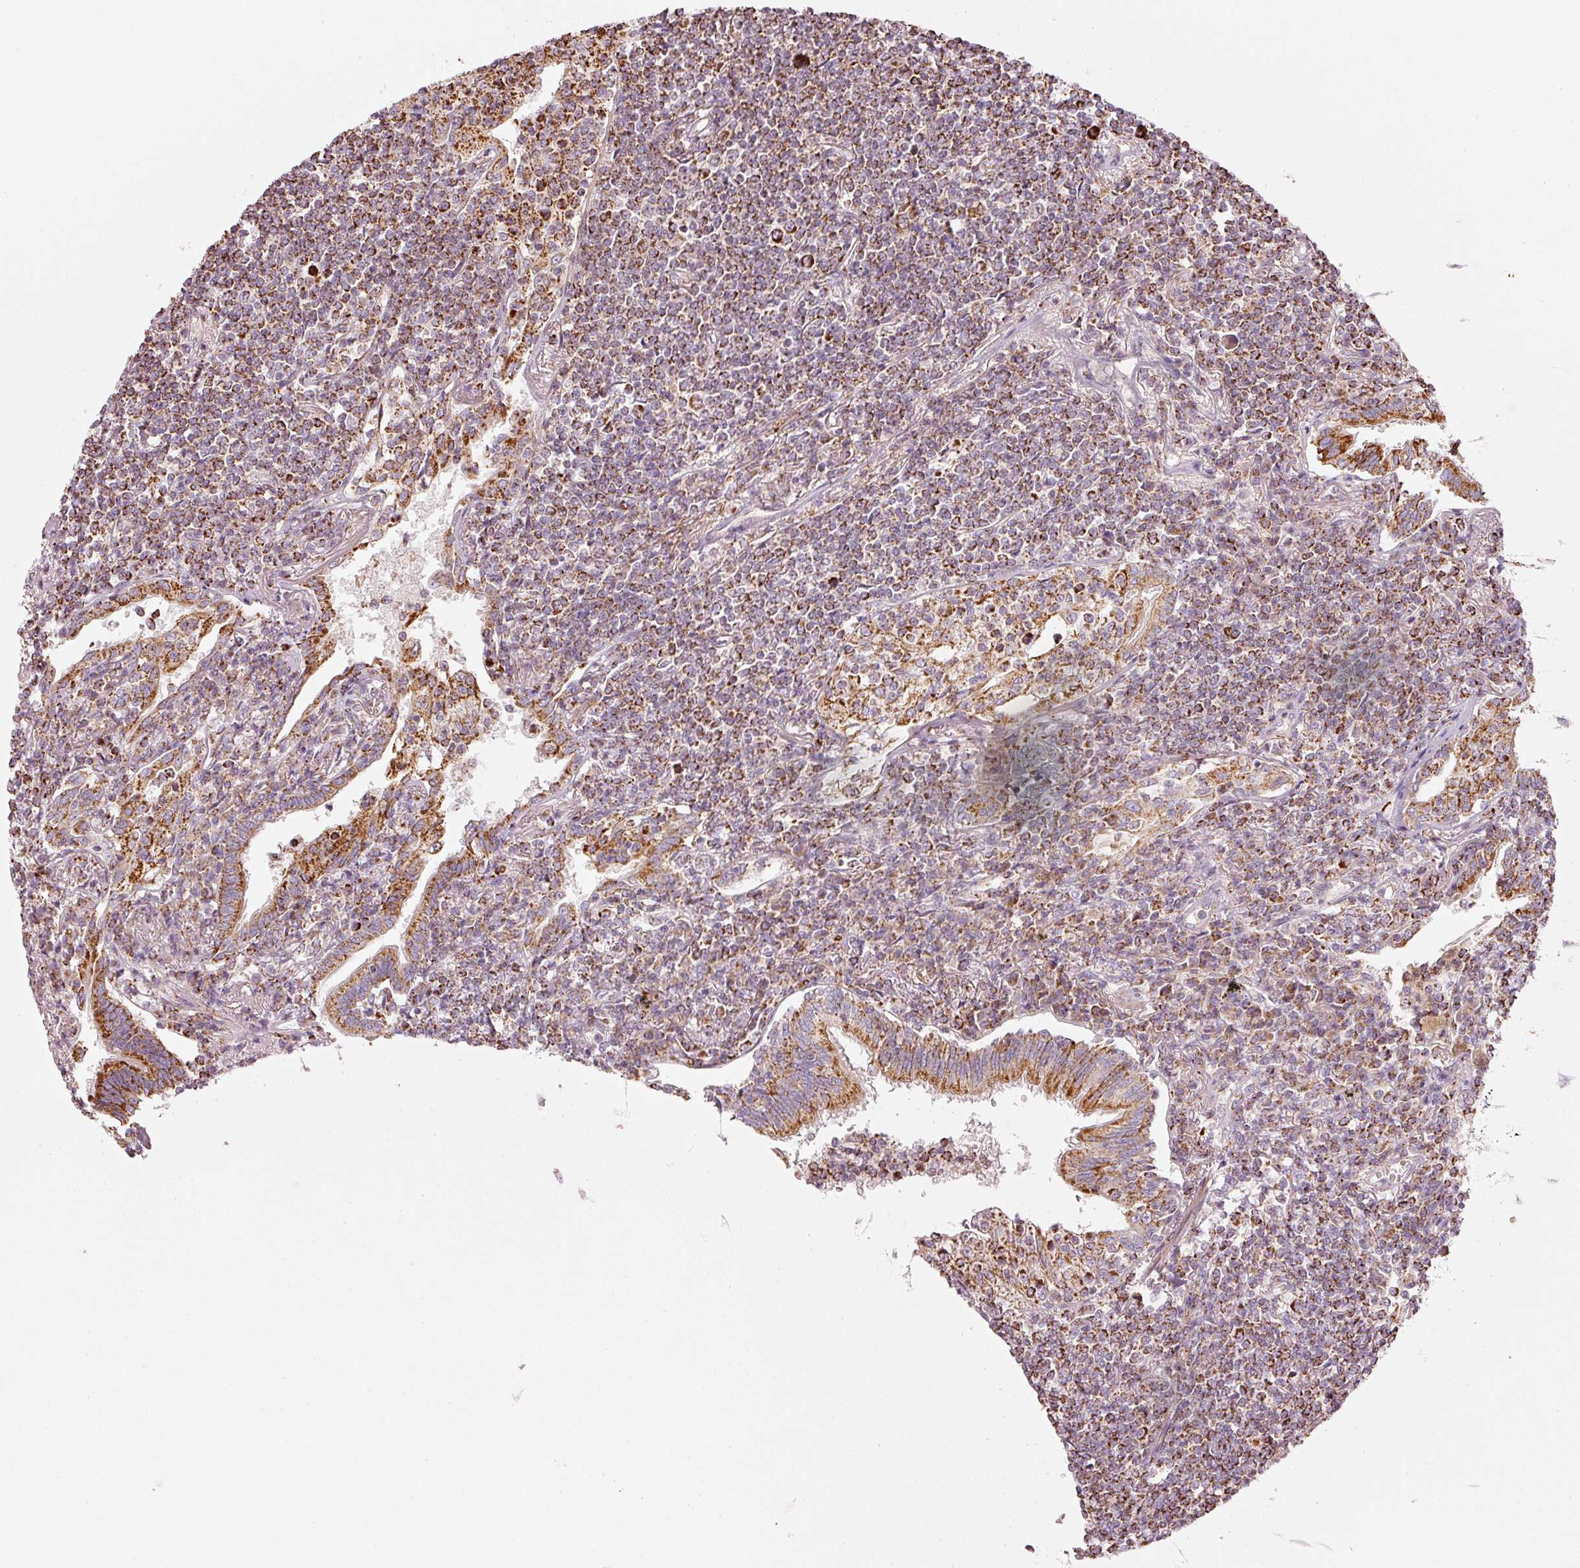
{"staining": {"intensity": "moderate", "quantity": "25%-75%", "location": "cytoplasmic/membranous"}, "tissue": "lymphoma", "cell_type": "Tumor cells", "image_type": "cancer", "snomed": [{"axis": "morphology", "description": "Malignant lymphoma, non-Hodgkin's type, Low grade"}, {"axis": "topography", "description": "Lung"}], "caption": "Immunohistochemical staining of lymphoma displays medium levels of moderate cytoplasmic/membranous protein positivity in about 25%-75% of tumor cells. (DAB = brown stain, brightfield microscopy at high magnification).", "gene": "C17orf98", "patient": {"sex": "female", "age": 71}}